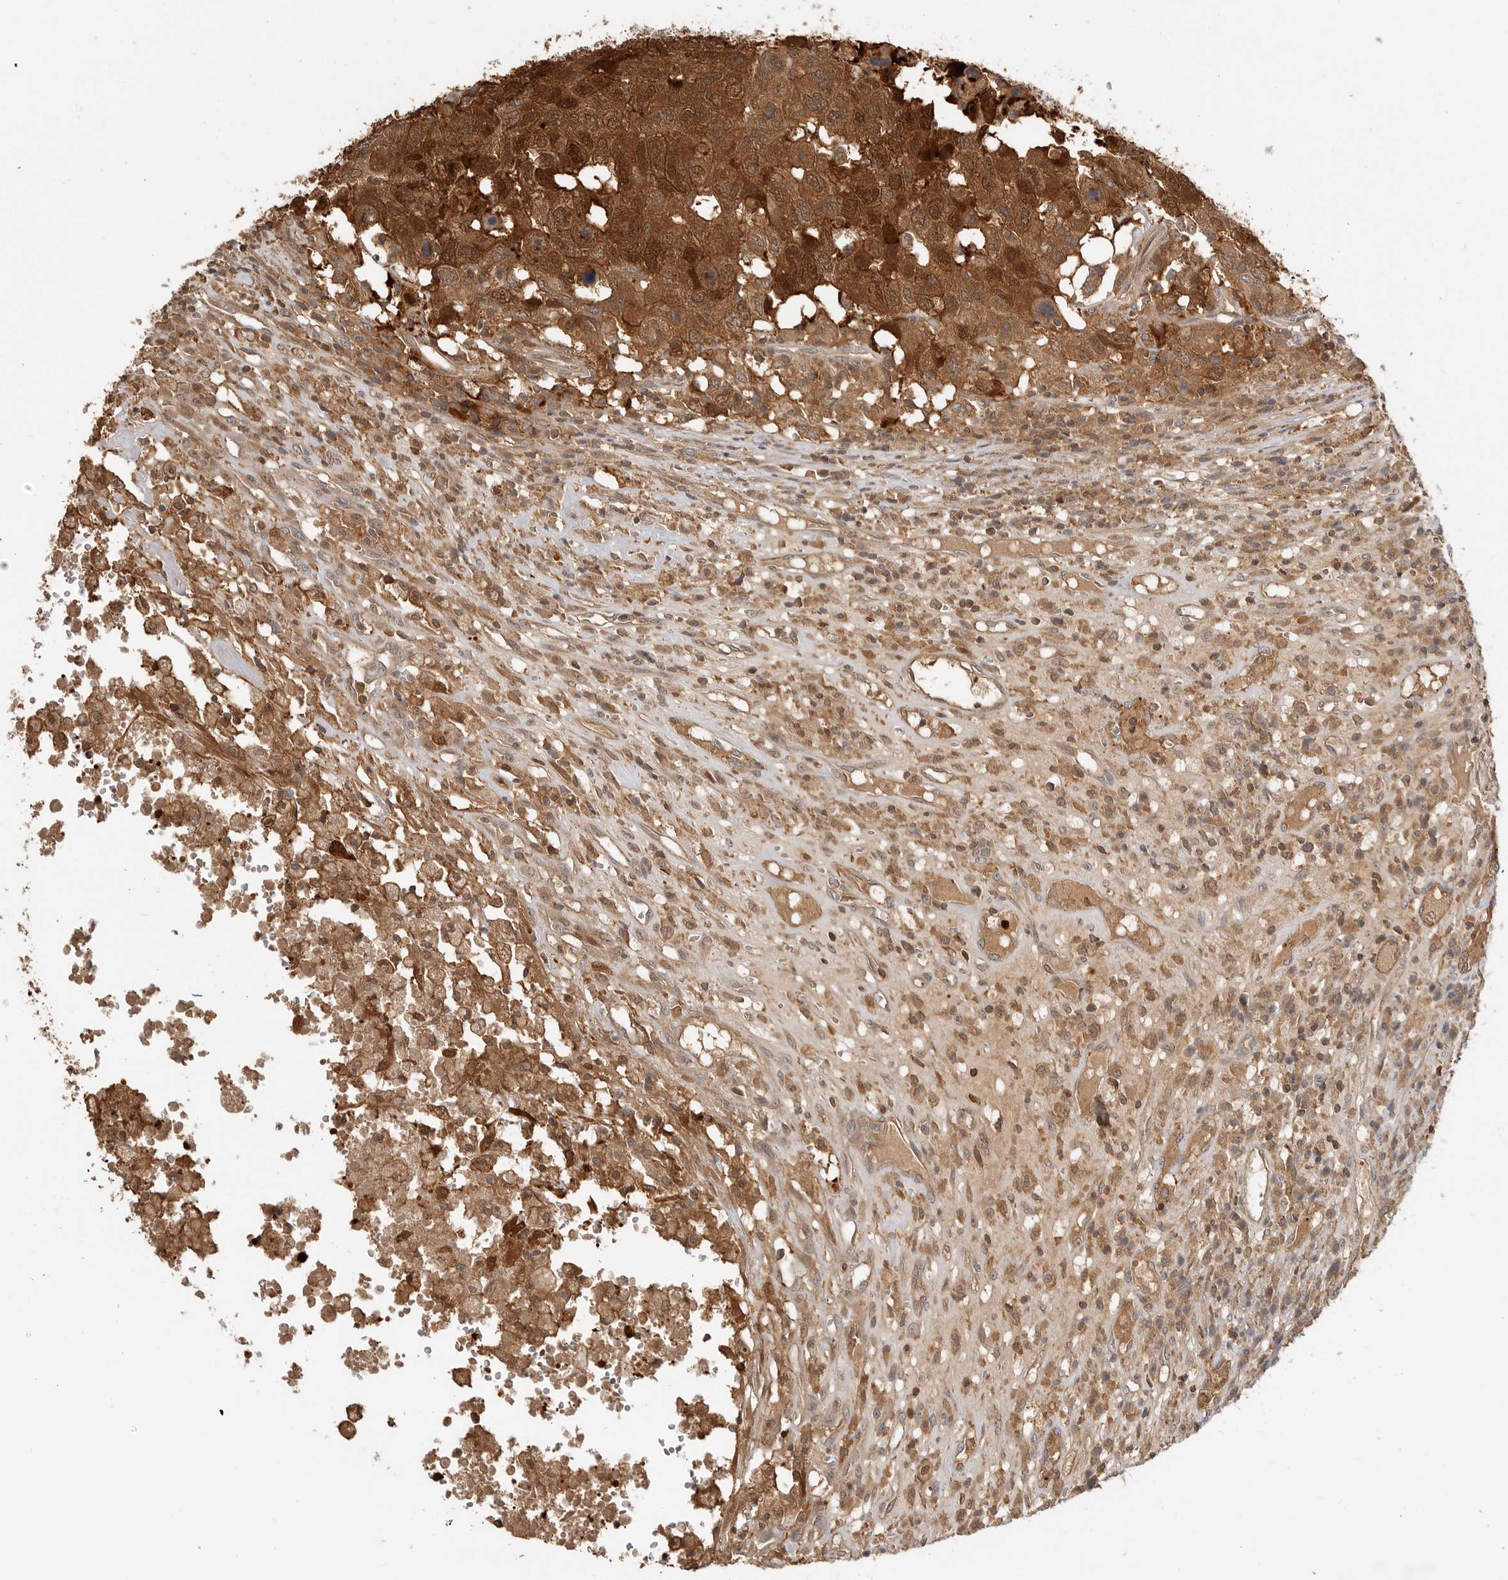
{"staining": {"intensity": "strong", "quantity": ">75%", "location": "cytoplasmic/membranous"}, "tissue": "head and neck cancer", "cell_type": "Tumor cells", "image_type": "cancer", "snomed": [{"axis": "morphology", "description": "Squamous cell carcinoma, NOS"}, {"axis": "topography", "description": "Head-Neck"}], "caption": "Human head and neck squamous cell carcinoma stained for a protein (brown) displays strong cytoplasmic/membranous positive positivity in approximately >75% of tumor cells.", "gene": "CLDN12", "patient": {"sex": "male", "age": 66}}